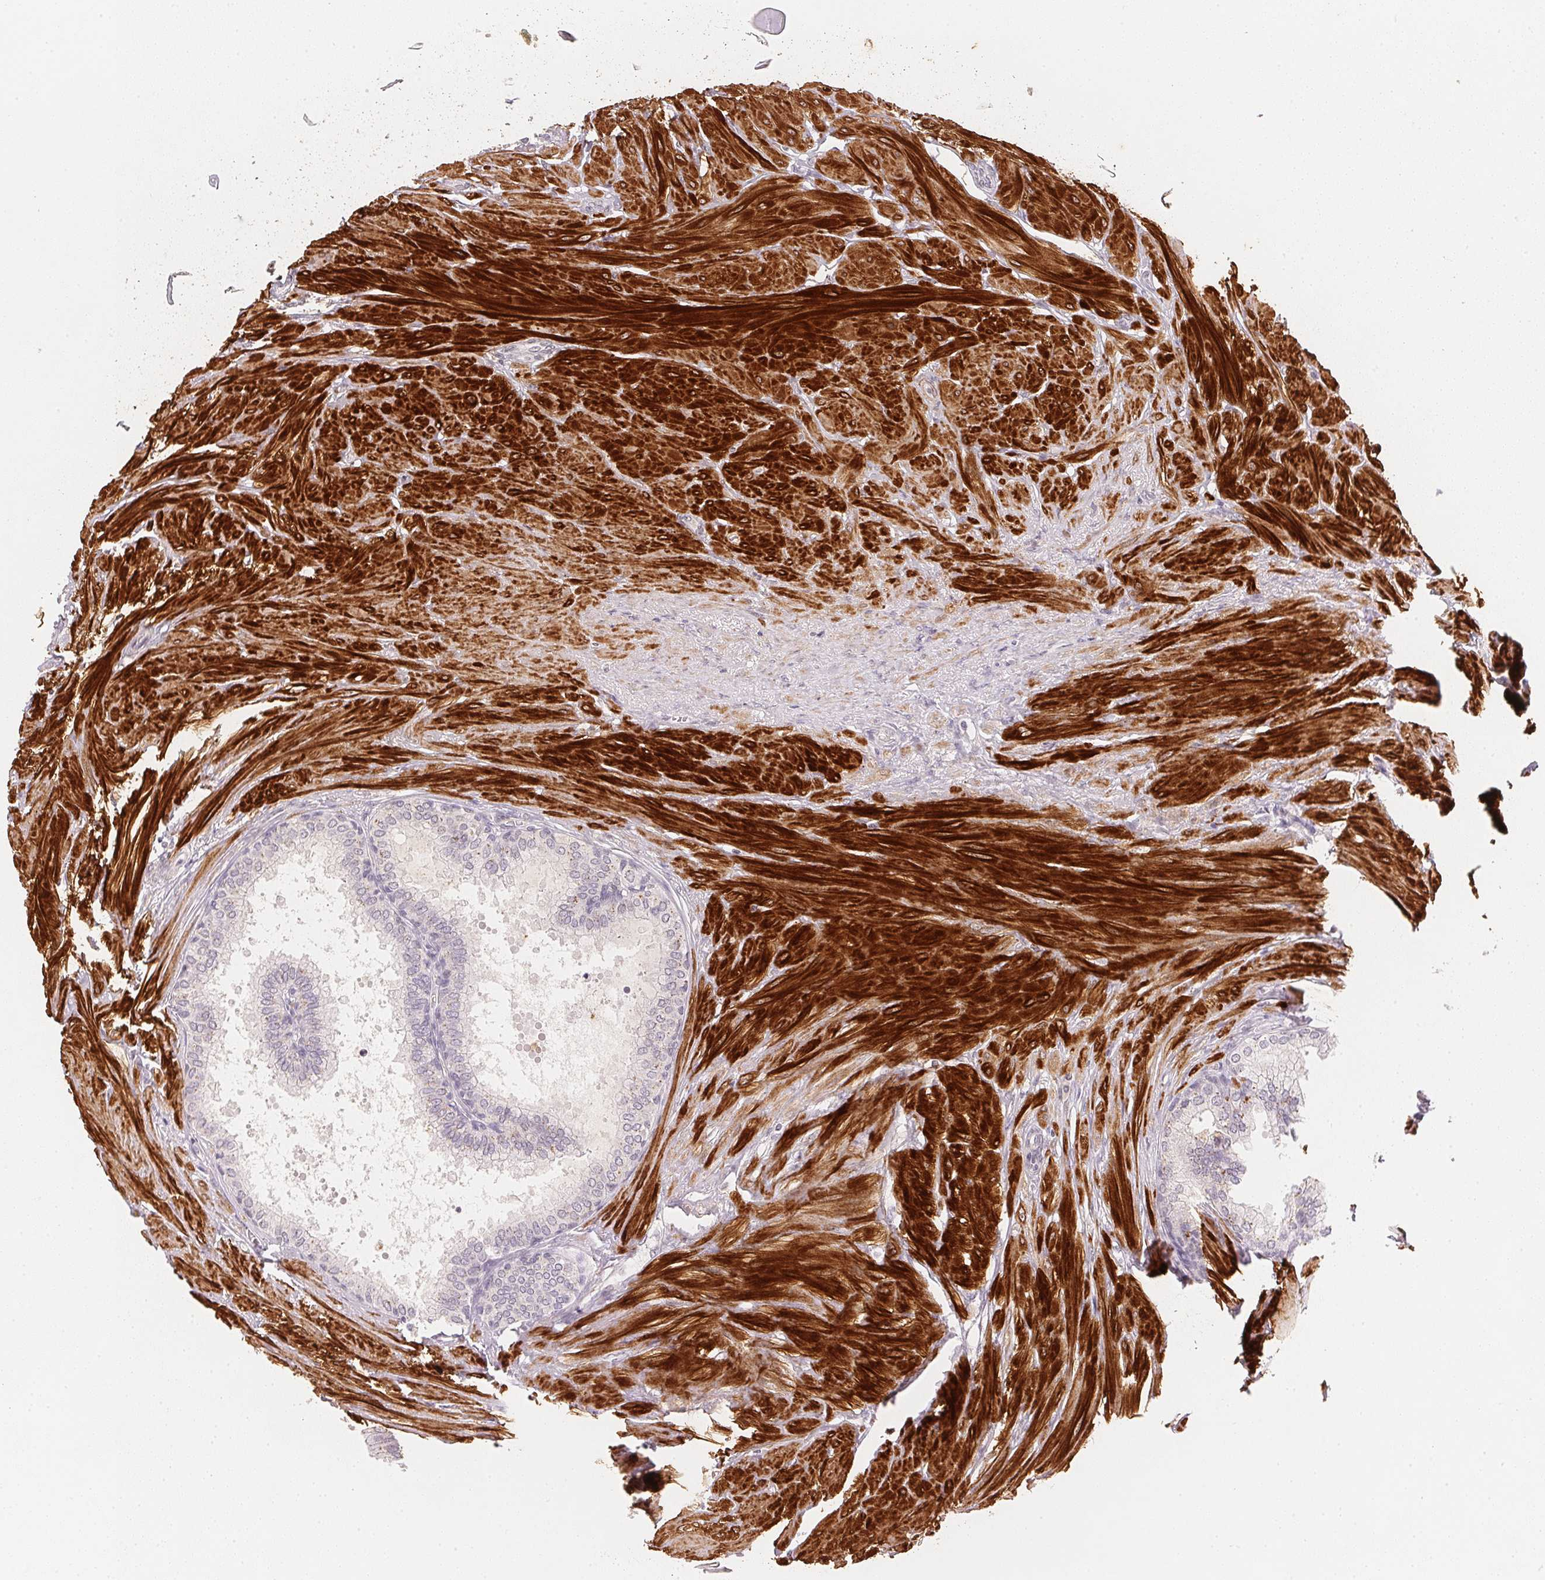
{"staining": {"intensity": "negative", "quantity": "none", "location": "none"}, "tissue": "prostate", "cell_type": "Glandular cells", "image_type": "normal", "snomed": [{"axis": "morphology", "description": "Normal tissue, NOS"}, {"axis": "topography", "description": "Prostate"}, {"axis": "topography", "description": "Peripheral nerve tissue"}], "caption": "Prostate was stained to show a protein in brown. There is no significant staining in glandular cells.", "gene": "SMTN", "patient": {"sex": "male", "age": 55}}